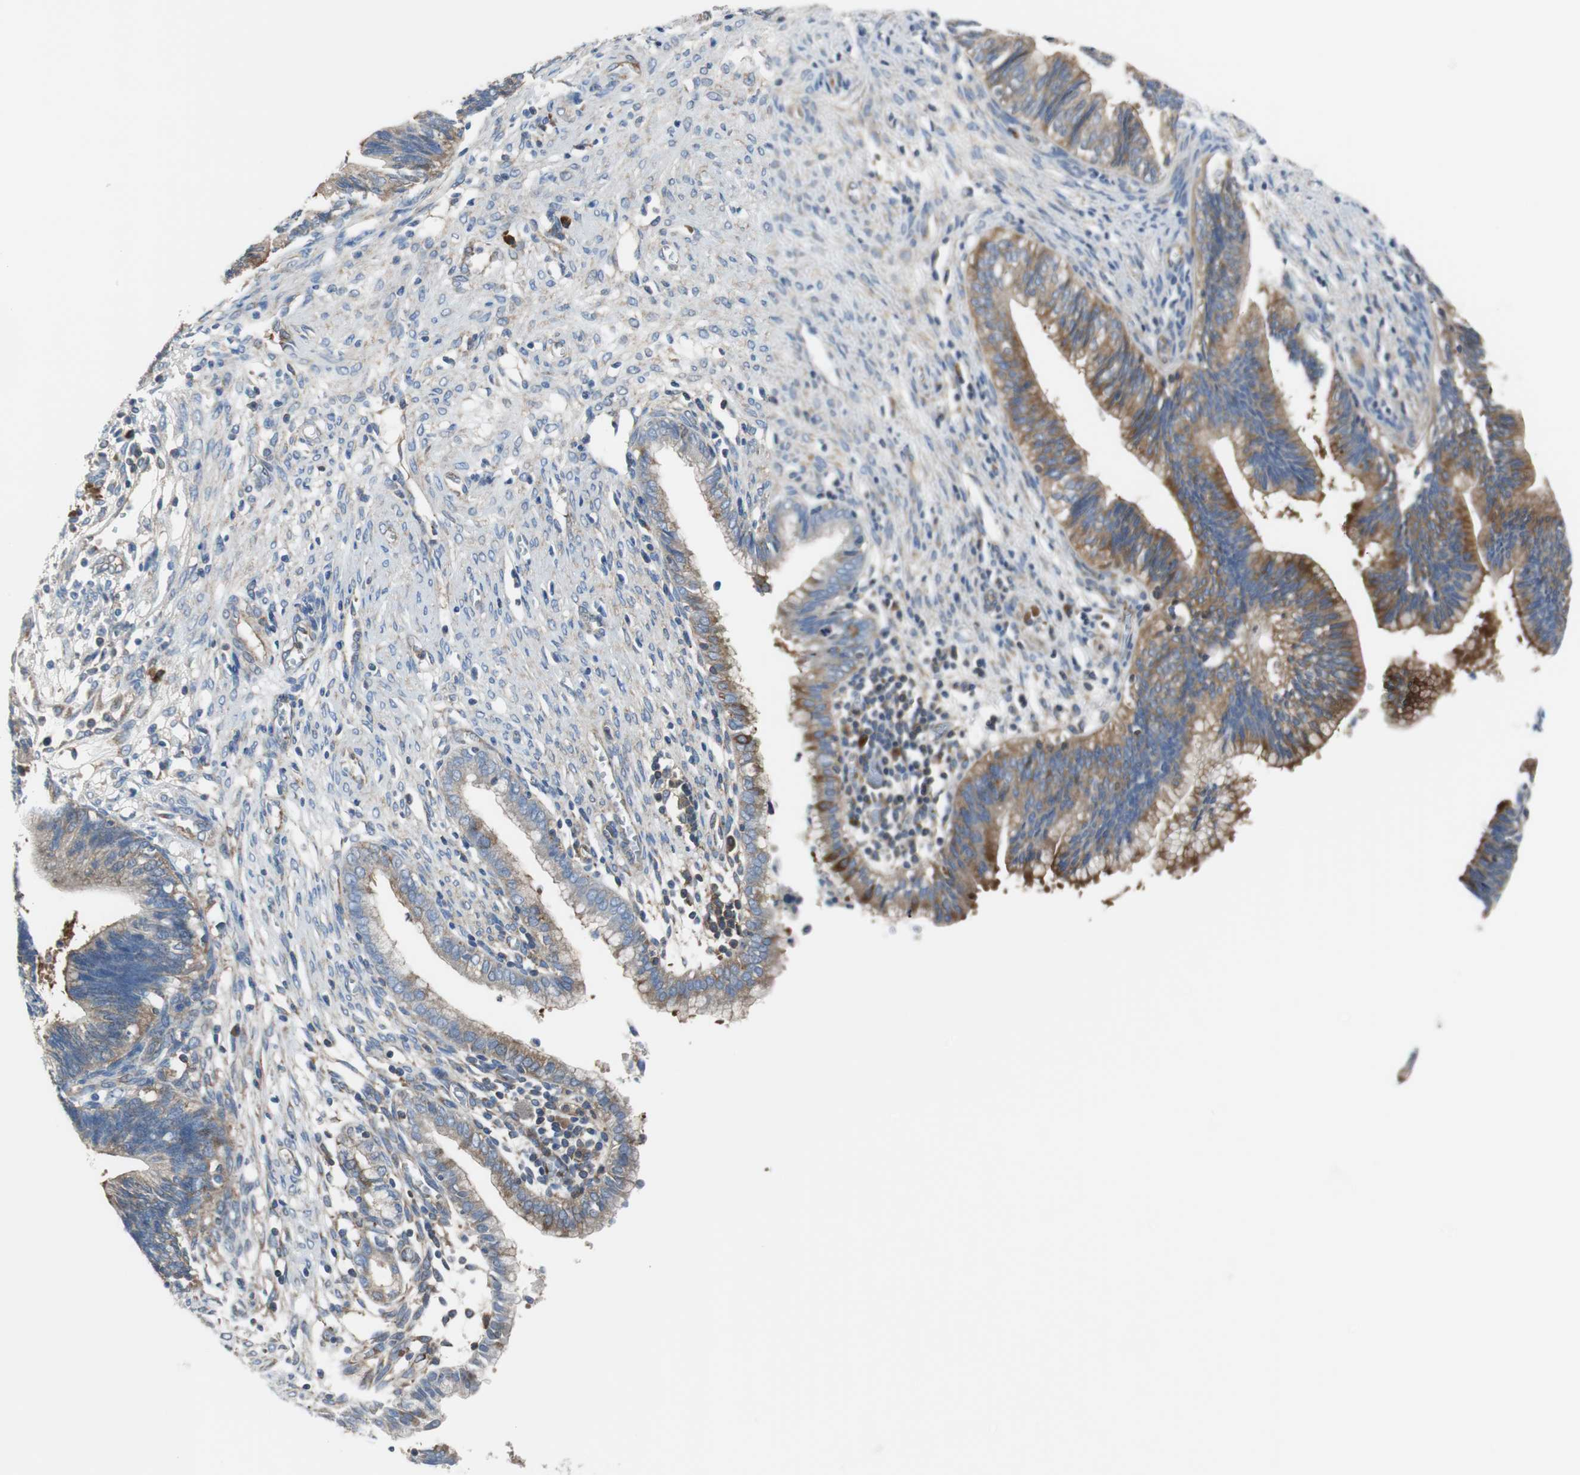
{"staining": {"intensity": "moderate", "quantity": ">75%", "location": "cytoplasmic/membranous"}, "tissue": "cervical cancer", "cell_type": "Tumor cells", "image_type": "cancer", "snomed": [{"axis": "morphology", "description": "Adenocarcinoma, NOS"}, {"axis": "topography", "description": "Cervix"}], "caption": "IHC micrograph of cervical cancer (adenocarcinoma) stained for a protein (brown), which reveals medium levels of moderate cytoplasmic/membranous positivity in about >75% of tumor cells.", "gene": "BRAF", "patient": {"sex": "female", "age": 44}}